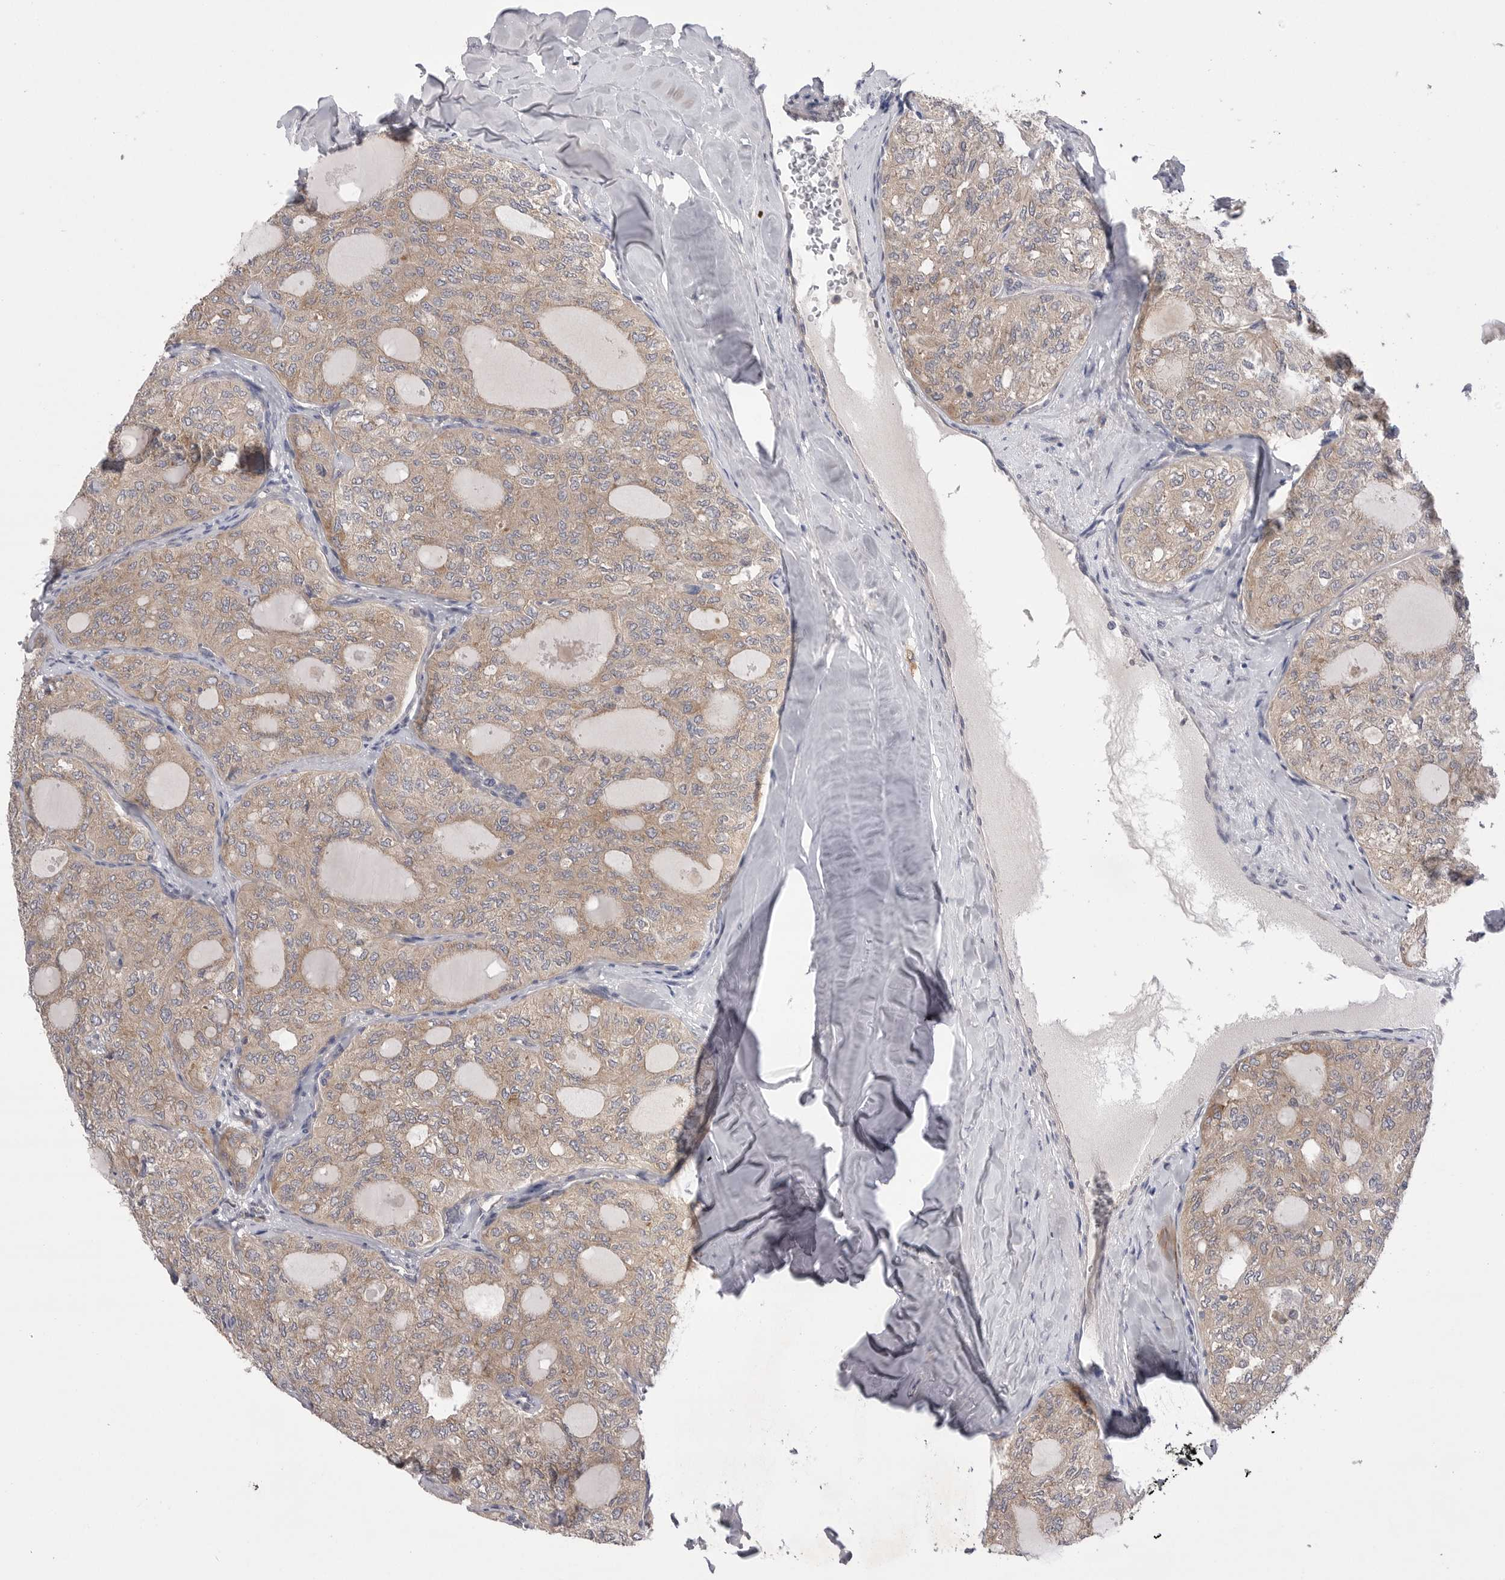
{"staining": {"intensity": "weak", "quantity": ">75%", "location": "cytoplasmic/membranous"}, "tissue": "thyroid cancer", "cell_type": "Tumor cells", "image_type": "cancer", "snomed": [{"axis": "morphology", "description": "Follicular adenoma carcinoma, NOS"}, {"axis": "topography", "description": "Thyroid gland"}], "caption": "Brown immunohistochemical staining in thyroid cancer (follicular adenoma carcinoma) demonstrates weak cytoplasmic/membranous positivity in about >75% of tumor cells.", "gene": "VAC14", "patient": {"sex": "male", "age": 75}}